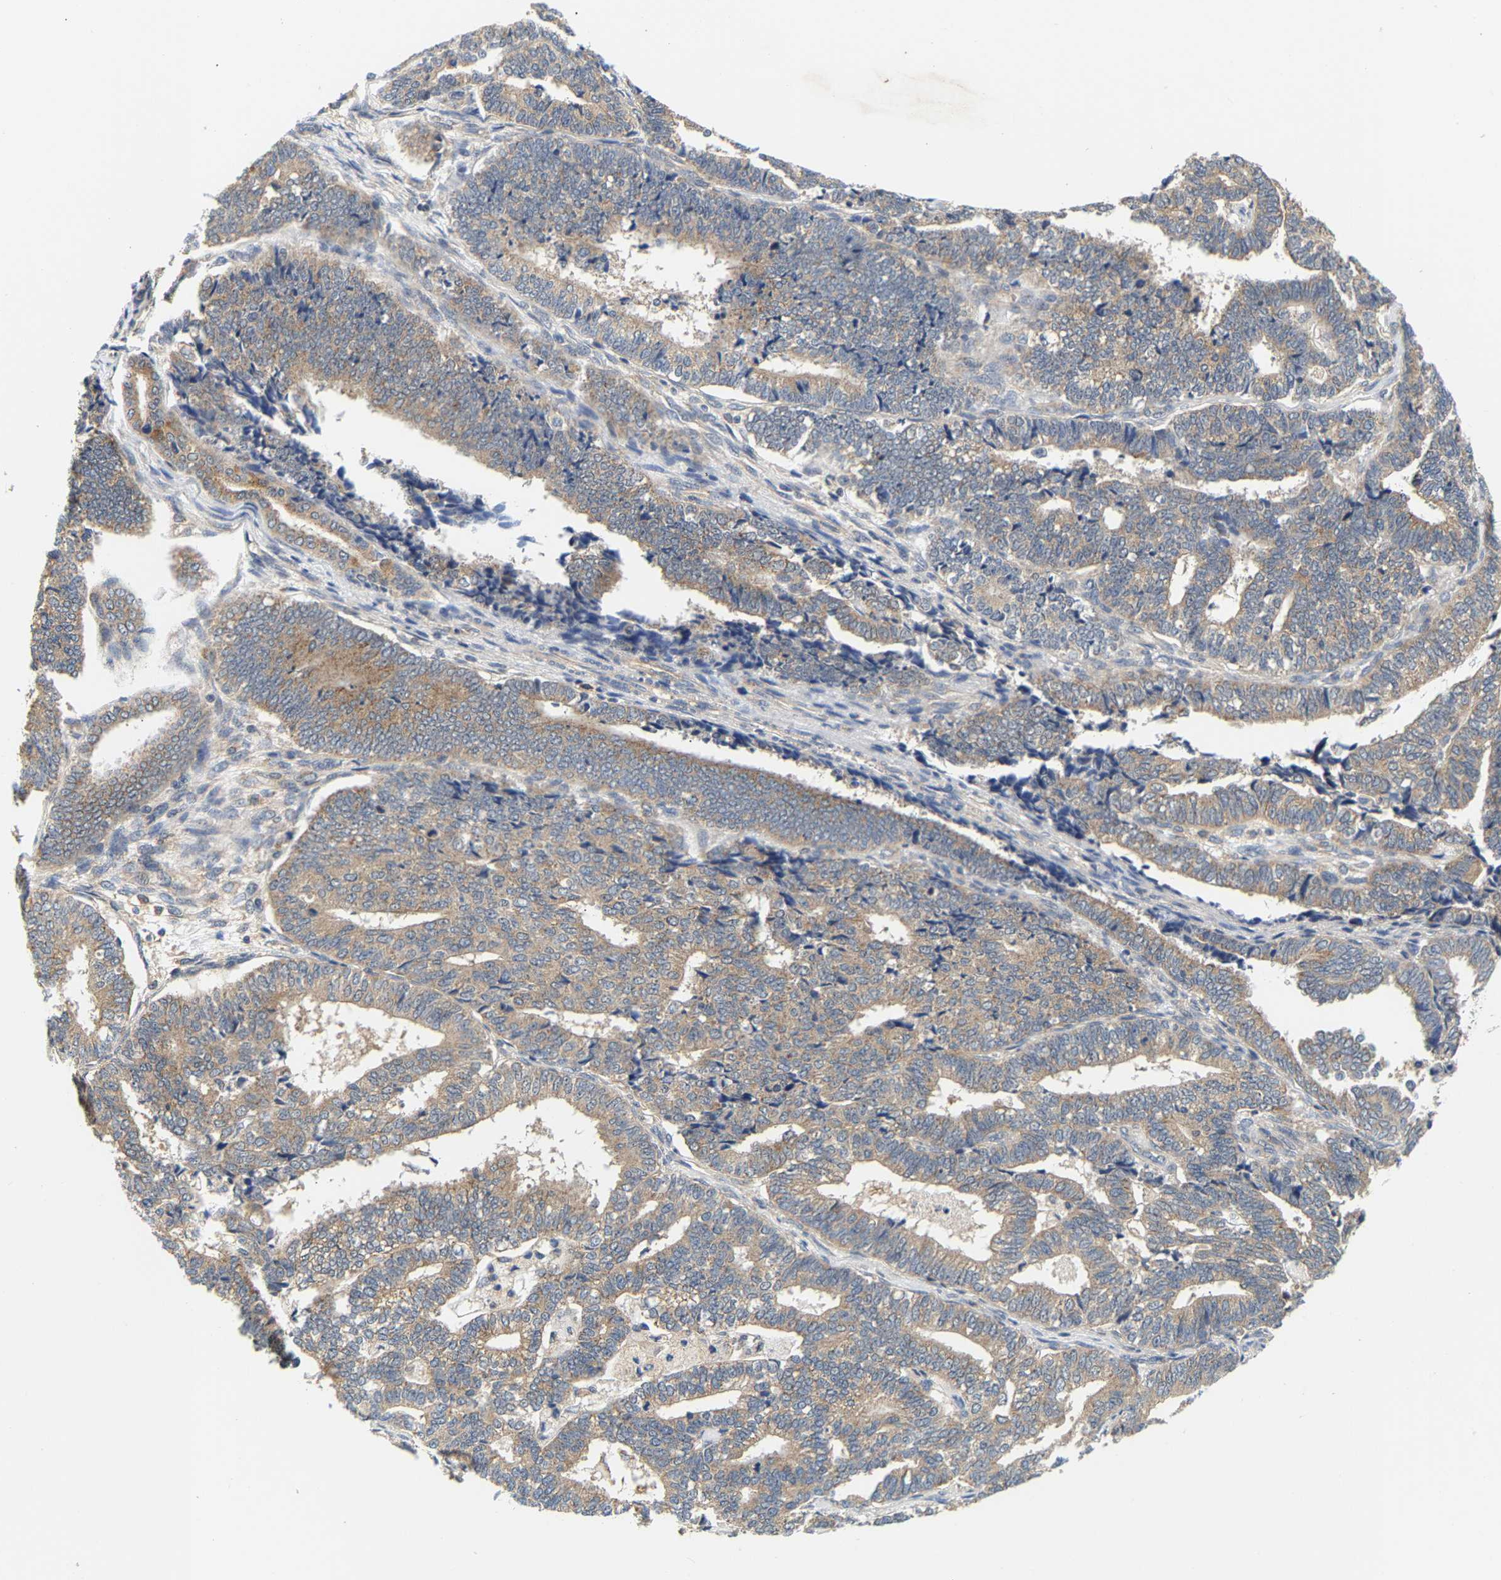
{"staining": {"intensity": "weak", "quantity": ">75%", "location": "cytoplasmic/membranous"}, "tissue": "endometrial cancer", "cell_type": "Tumor cells", "image_type": "cancer", "snomed": [{"axis": "morphology", "description": "Adenocarcinoma, NOS"}, {"axis": "topography", "description": "Endometrium"}], "caption": "High-power microscopy captured an immunohistochemistry (IHC) photomicrograph of endometrial cancer (adenocarcinoma), revealing weak cytoplasmic/membranous expression in approximately >75% of tumor cells.", "gene": "PPID", "patient": {"sex": "female", "age": 70}}